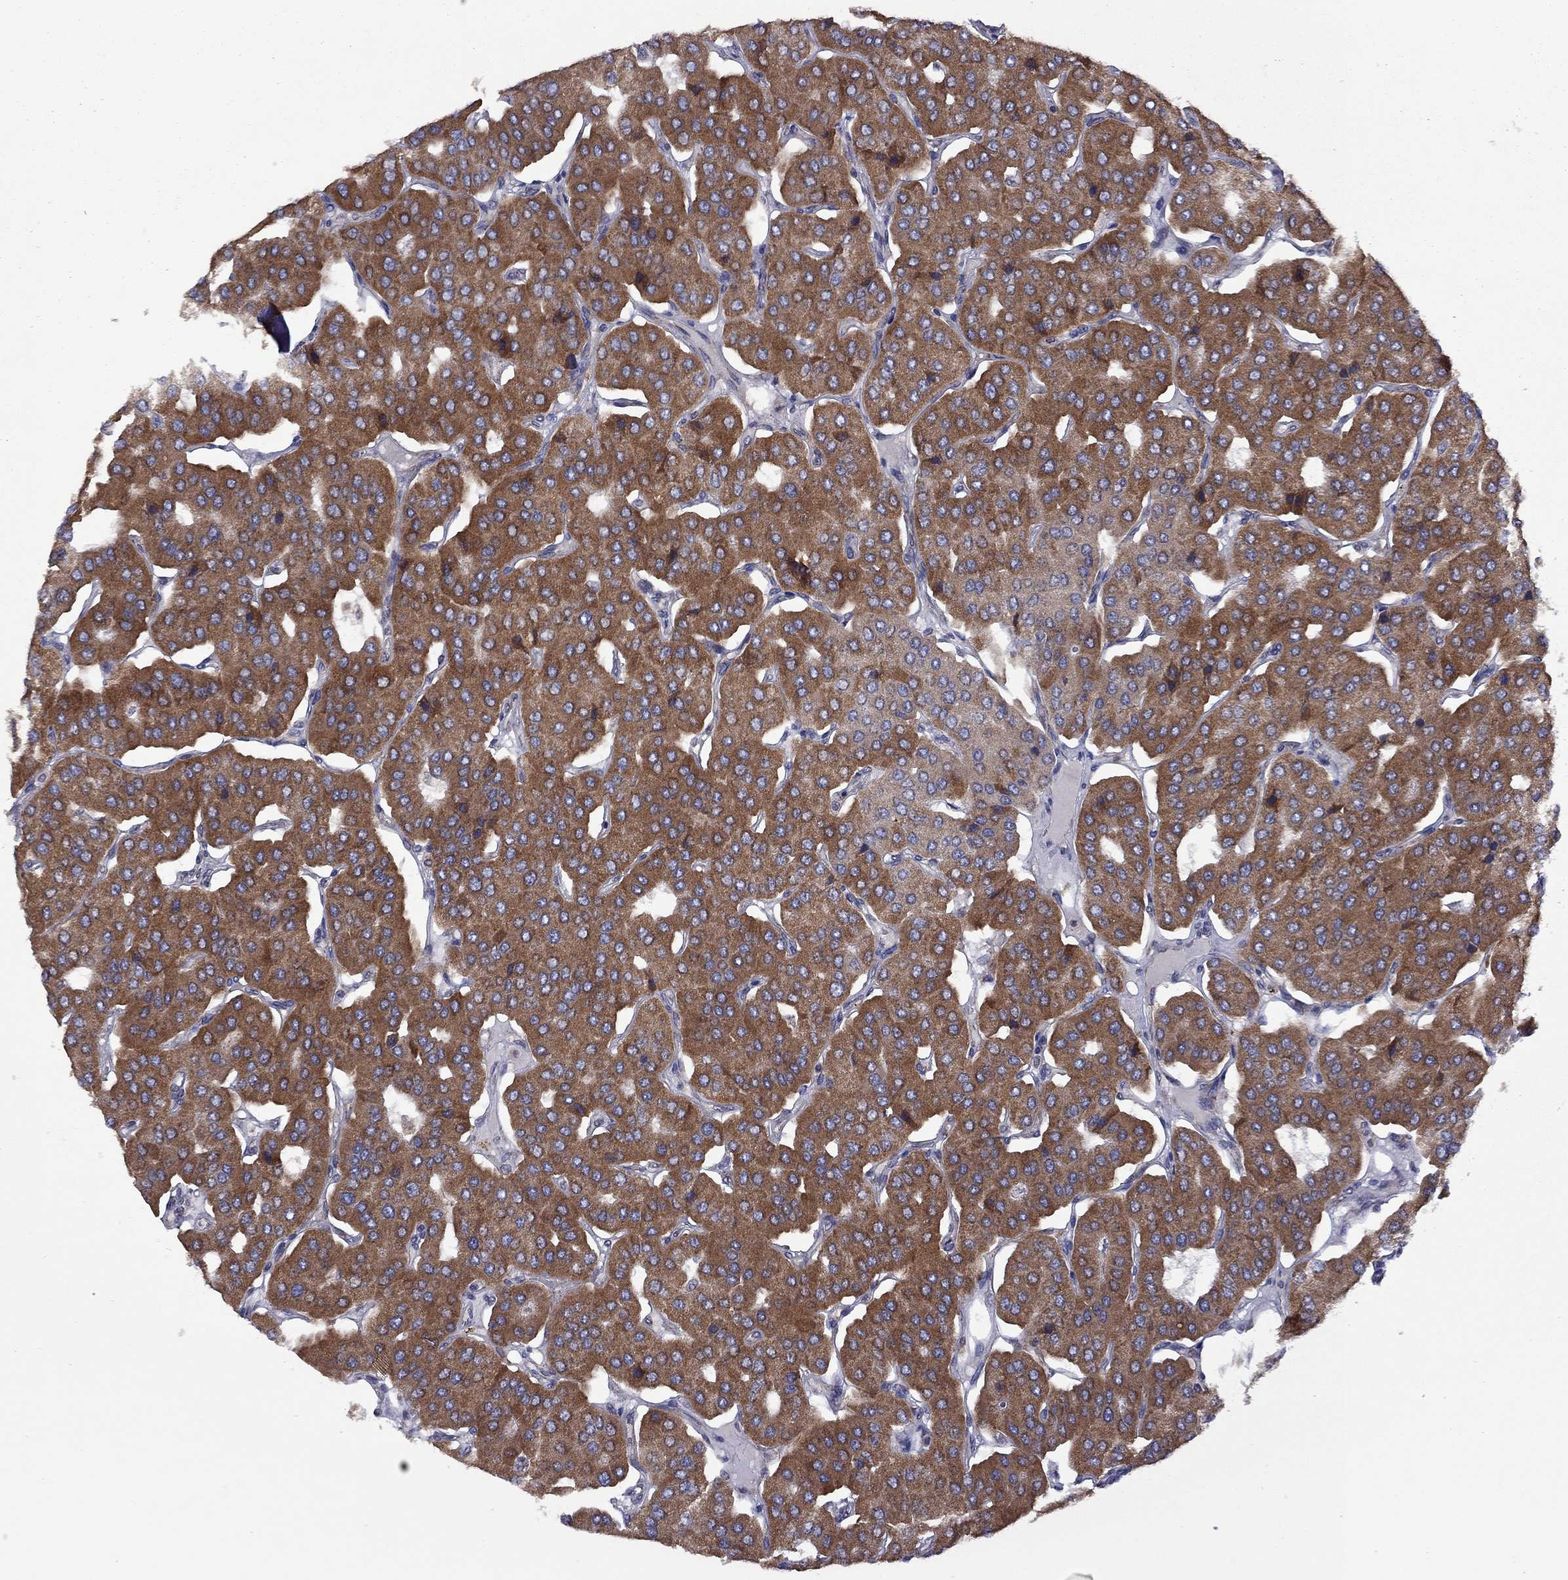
{"staining": {"intensity": "strong", "quantity": ">75%", "location": "cytoplasmic/membranous"}, "tissue": "parathyroid gland", "cell_type": "Glandular cells", "image_type": "normal", "snomed": [{"axis": "morphology", "description": "Normal tissue, NOS"}, {"axis": "morphology", "description": "Adenoma, NOS"}, {"axis": "topography", "description": "Parathyroid gland"}], "caption": "Protein expression by immunohistochemistry (IHC) demonstrates strong cytoplasmic/membranous expression in about >75% of glandular cells in normal parathyroid gland.", "gene": "NDUFB1", "patient": {"sex": "female", "age": 86}}